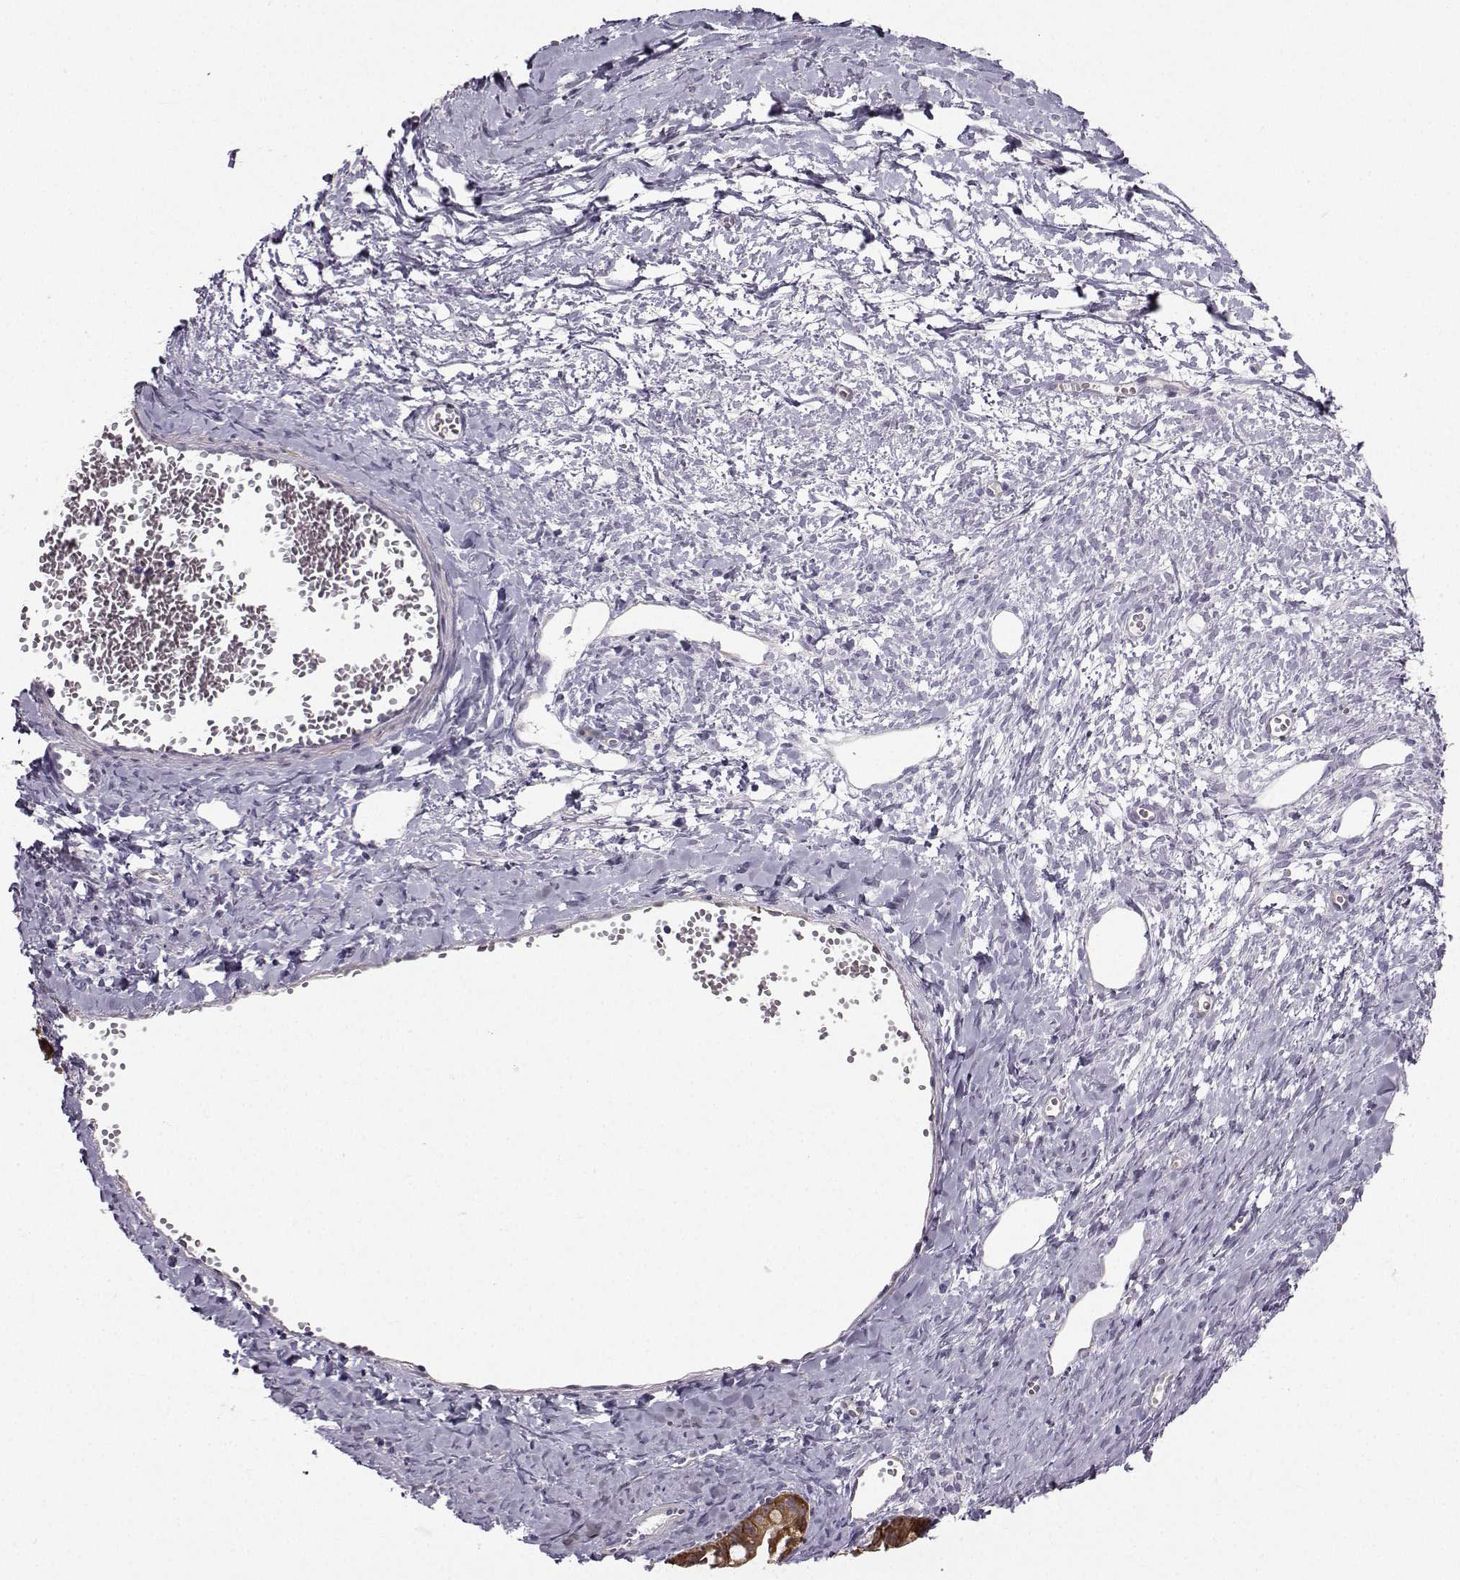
{"staining": {"intensity": "strong", "quantity": "25%-75%", "location": "cytoplasmic/membranous"}, "tissue": "ovarian cancer", "cell_type": "Tumor cells", "image_type": "cancer", "snomed": [{"axis": "morphology", "description": "Cystadenocarcinoma, mucinous, NOS"}, {"axis": "topography", "description": "Ovary"}], "caption": "Protein staining shows strong cytoplasmic/membranous expression in approximately 25%-75% of tumor cells in ovarian cancer. (Stains: DAB (3,3'-diaminobenzidine) in brown, nuclei in blue, Microscopy: brightfield microscopy at high magnification).", "gene": "NQO1", "patient": {"sex": "female", "age": 63}}